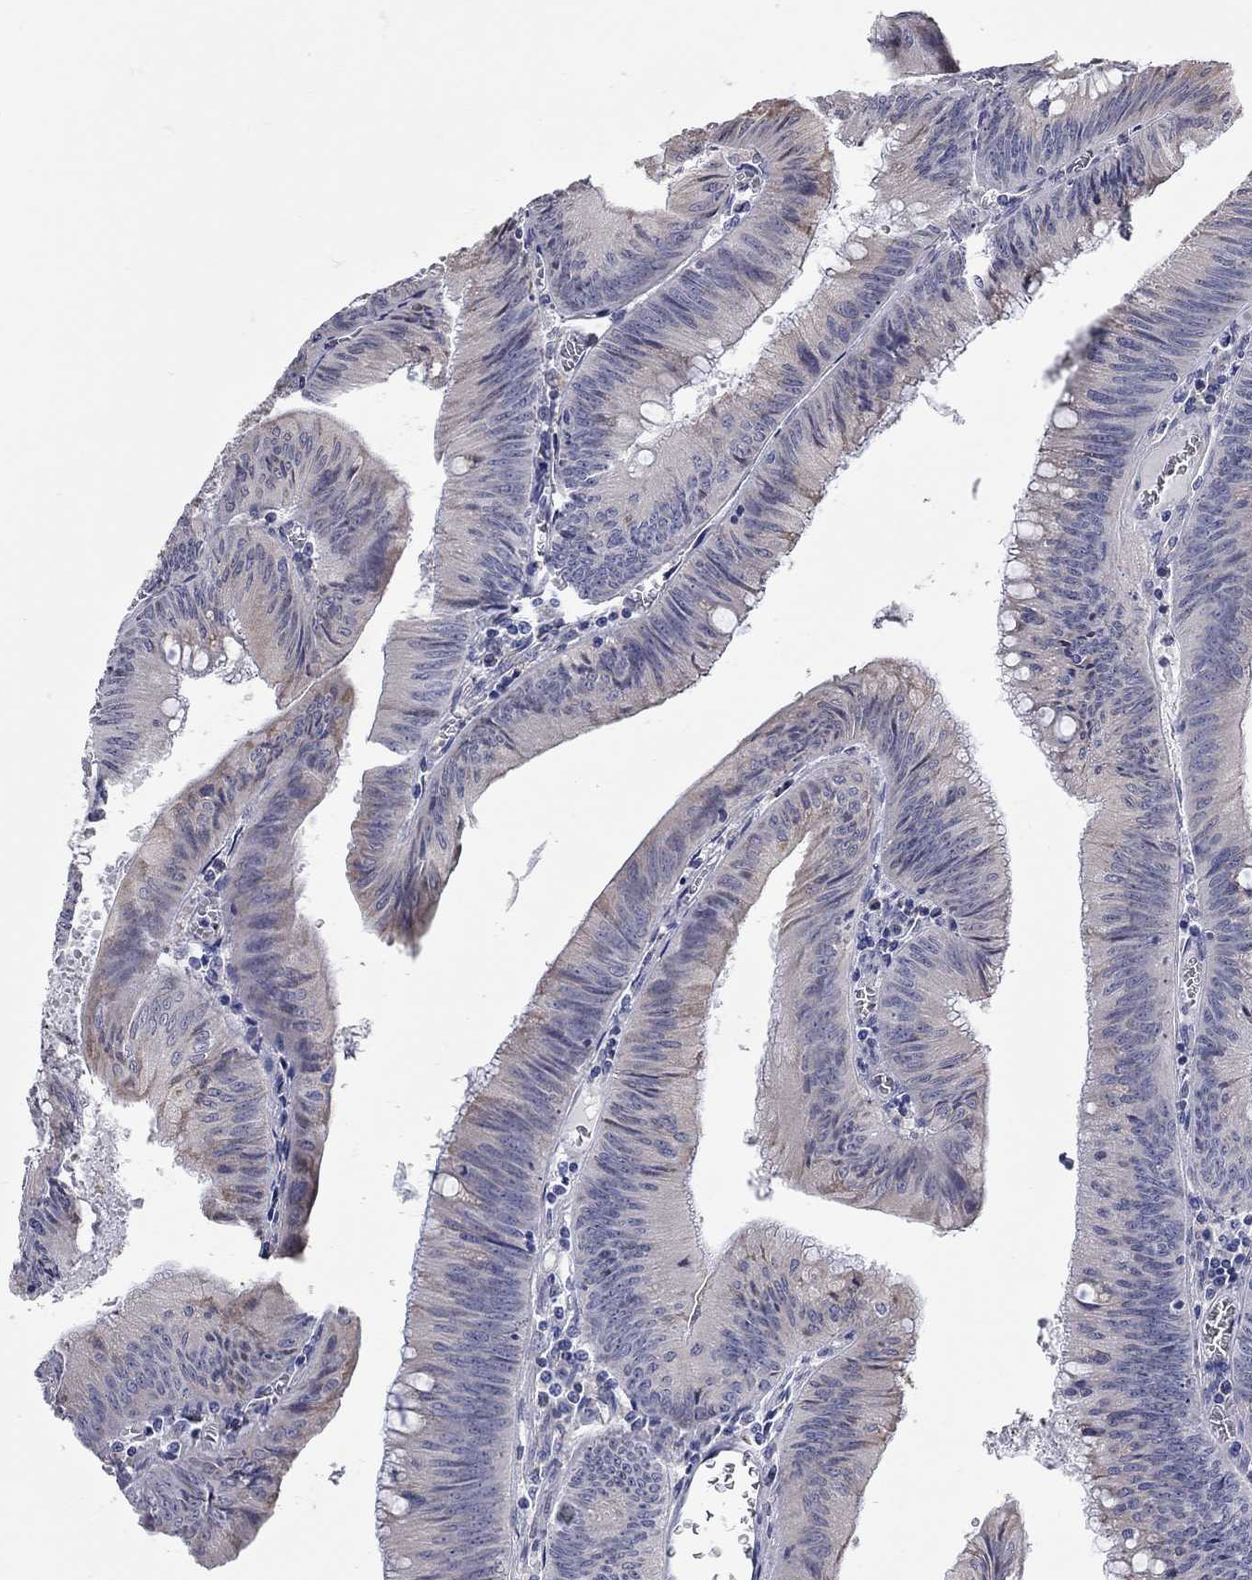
{"staining": {"intensity": "negative", "quantity": "none", "location": "none"}, "tissue": "colorectal cancer", "cell_type": "Tumor cells", "image_type": "cancer", "snomed": [{"axis": "morphology", "description": "Adenocarcinoma, NOS"}, {"axis": "topography", "description": "Rectum"}], "caption": "High power microscopy photomicrograph of an immunohistochemistry (IHC) image of colorectal adenocarcinoma, revealing no significant staining in tumor cells.", "gene": "XAGE2", "patient": {"sex": "female", "age": 72}}